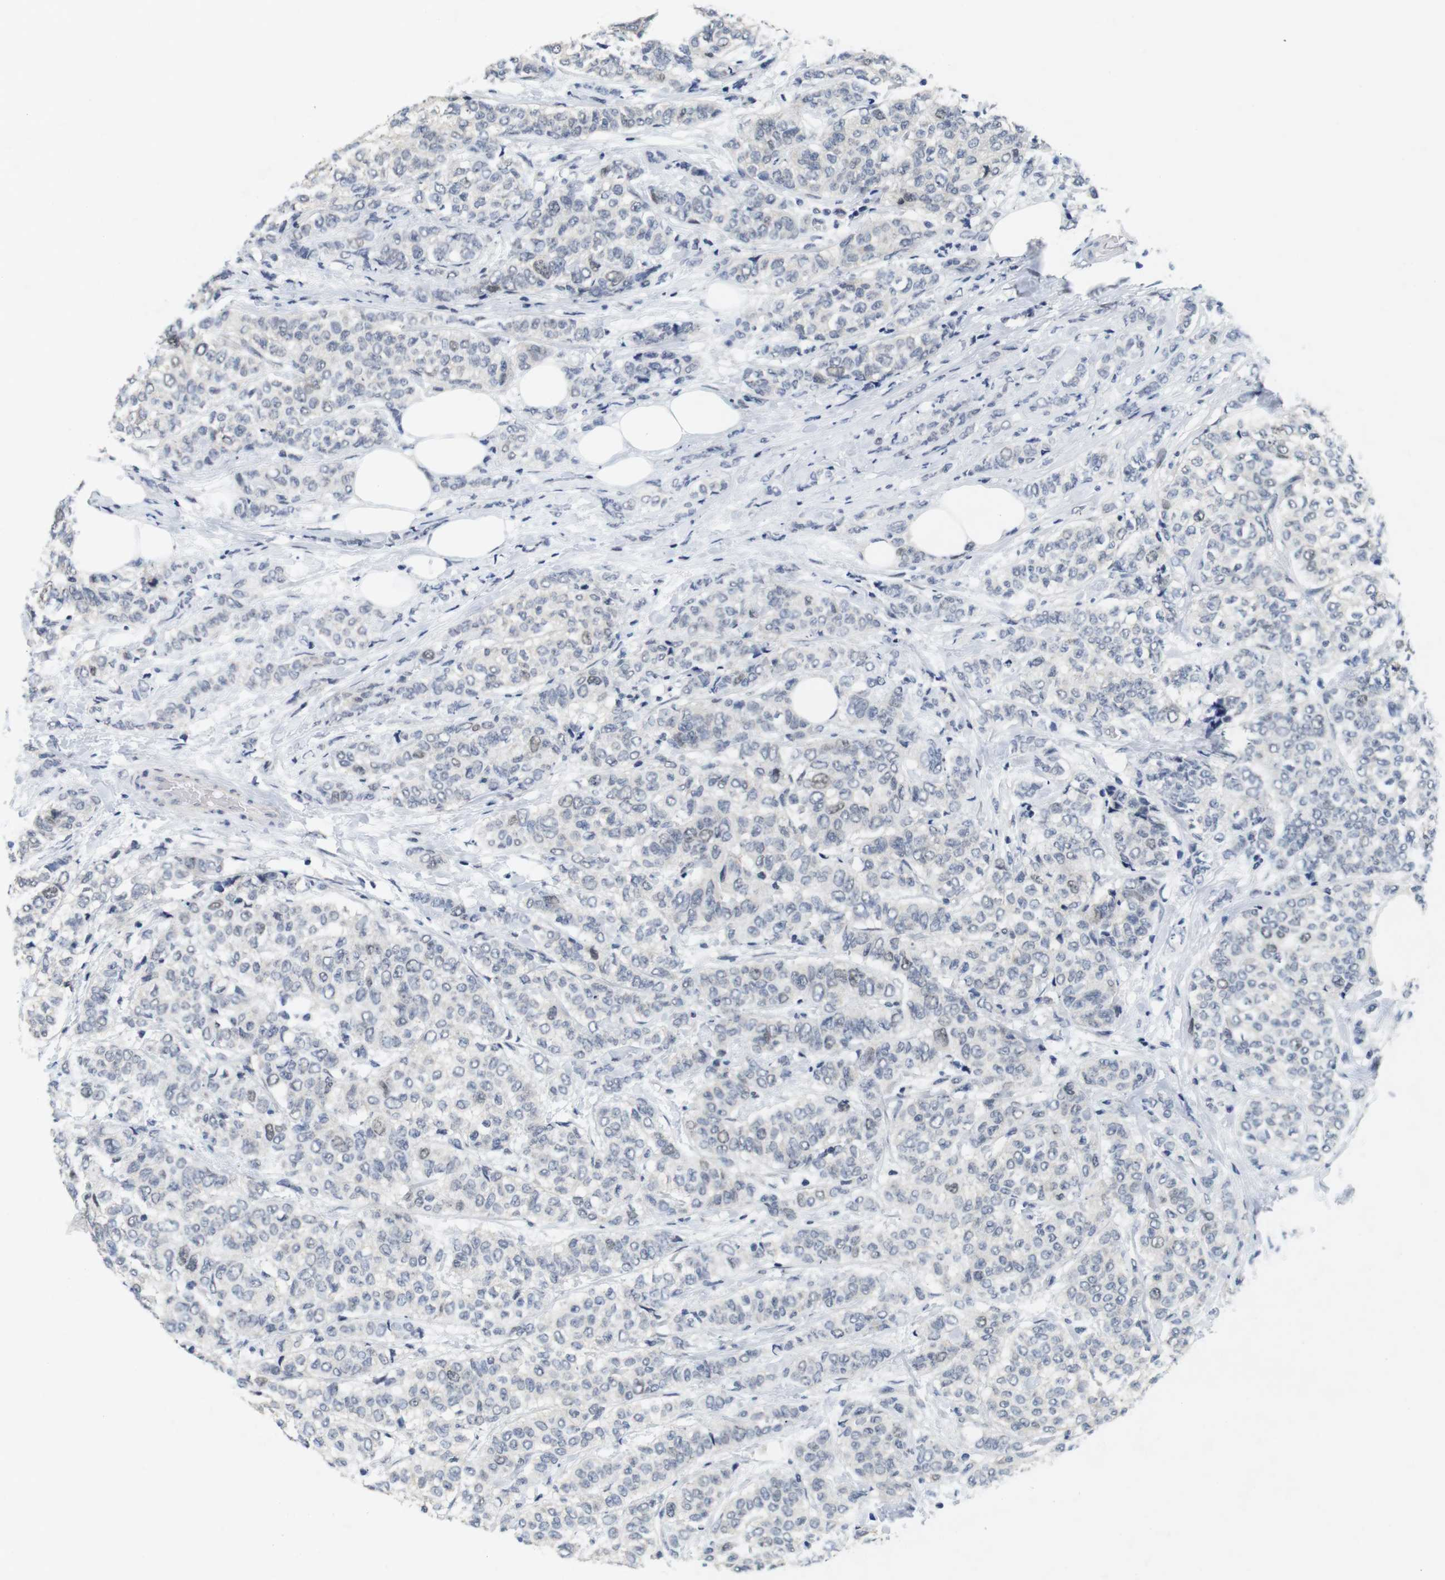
{"staining": {"intensity": "weak", "quantity": "<25%", "location": "nuclear"}, "tissue": "breast cancer", "cell_type": "Tumor cells", "image_type": "cancer", "snomed": [{"axis": "morphology", "description": "Lobular carcinoma"}, {"axis": "topography", "description": "Breast"}], "caption": "The IHC photomicrograph has no significant expression in tumor cells of breast cancer tissue.", "gene": "SKP2", "patient": {"sex": "female", "age": 60}}